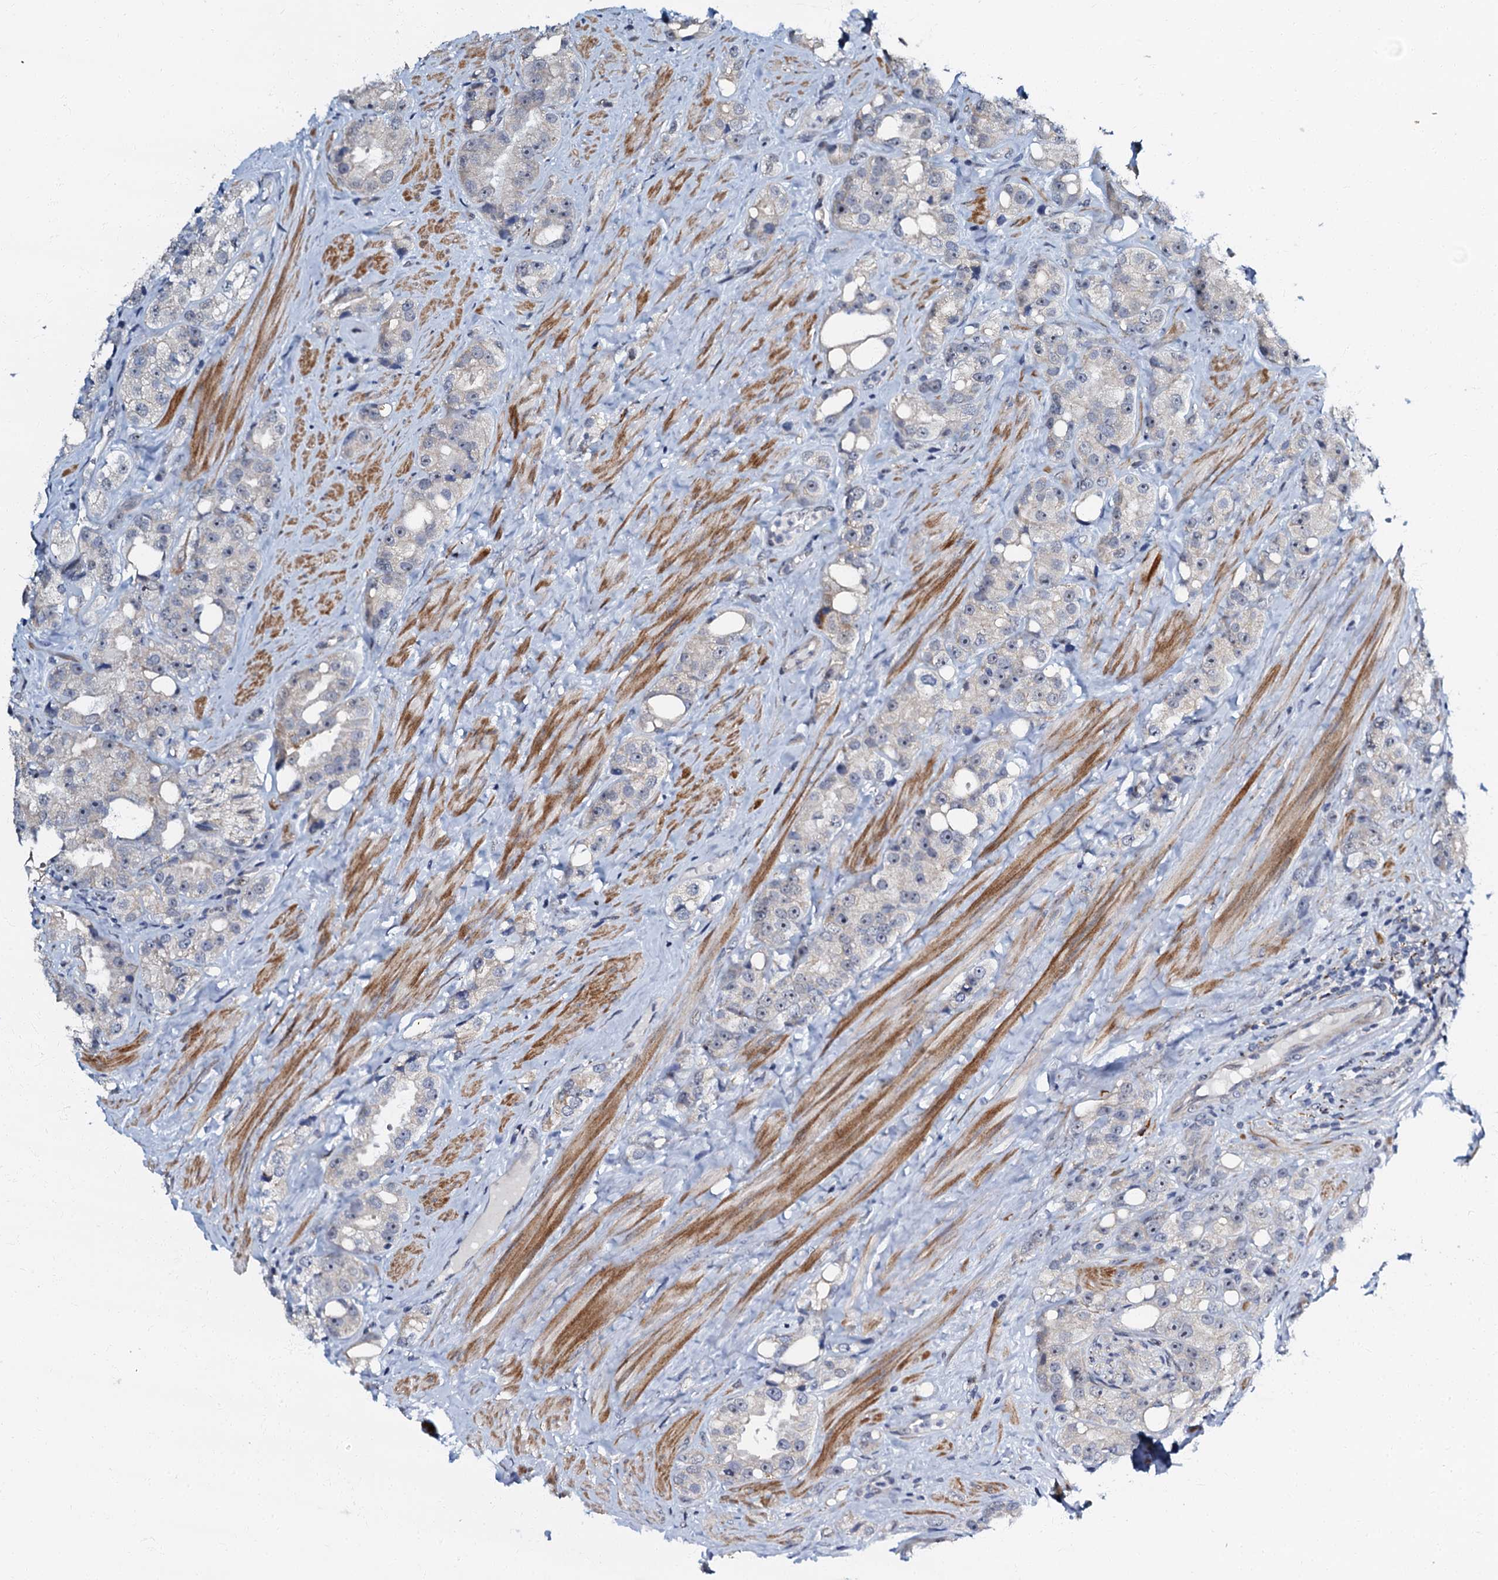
{"staining": {"intensity": "negative", "quantity": "none", "location": "none"}, "tissue": "prostate cancer", "cell_type": "Tumor cells", "image_type": "cancer", "snomed": [{"axis": "morphology", "description": "Adenocarcinoma, NOS"}, {"axis": "topography", "description": "Prostate"}], "caption": "An immunohistochemistry histopathology image of prostate adenocarcinoma is shown. There is no staining in tumor cells of prostate adenocarcinoma.", "gene": "OLAH", "patient": {"sex": "male", "age": 79}}